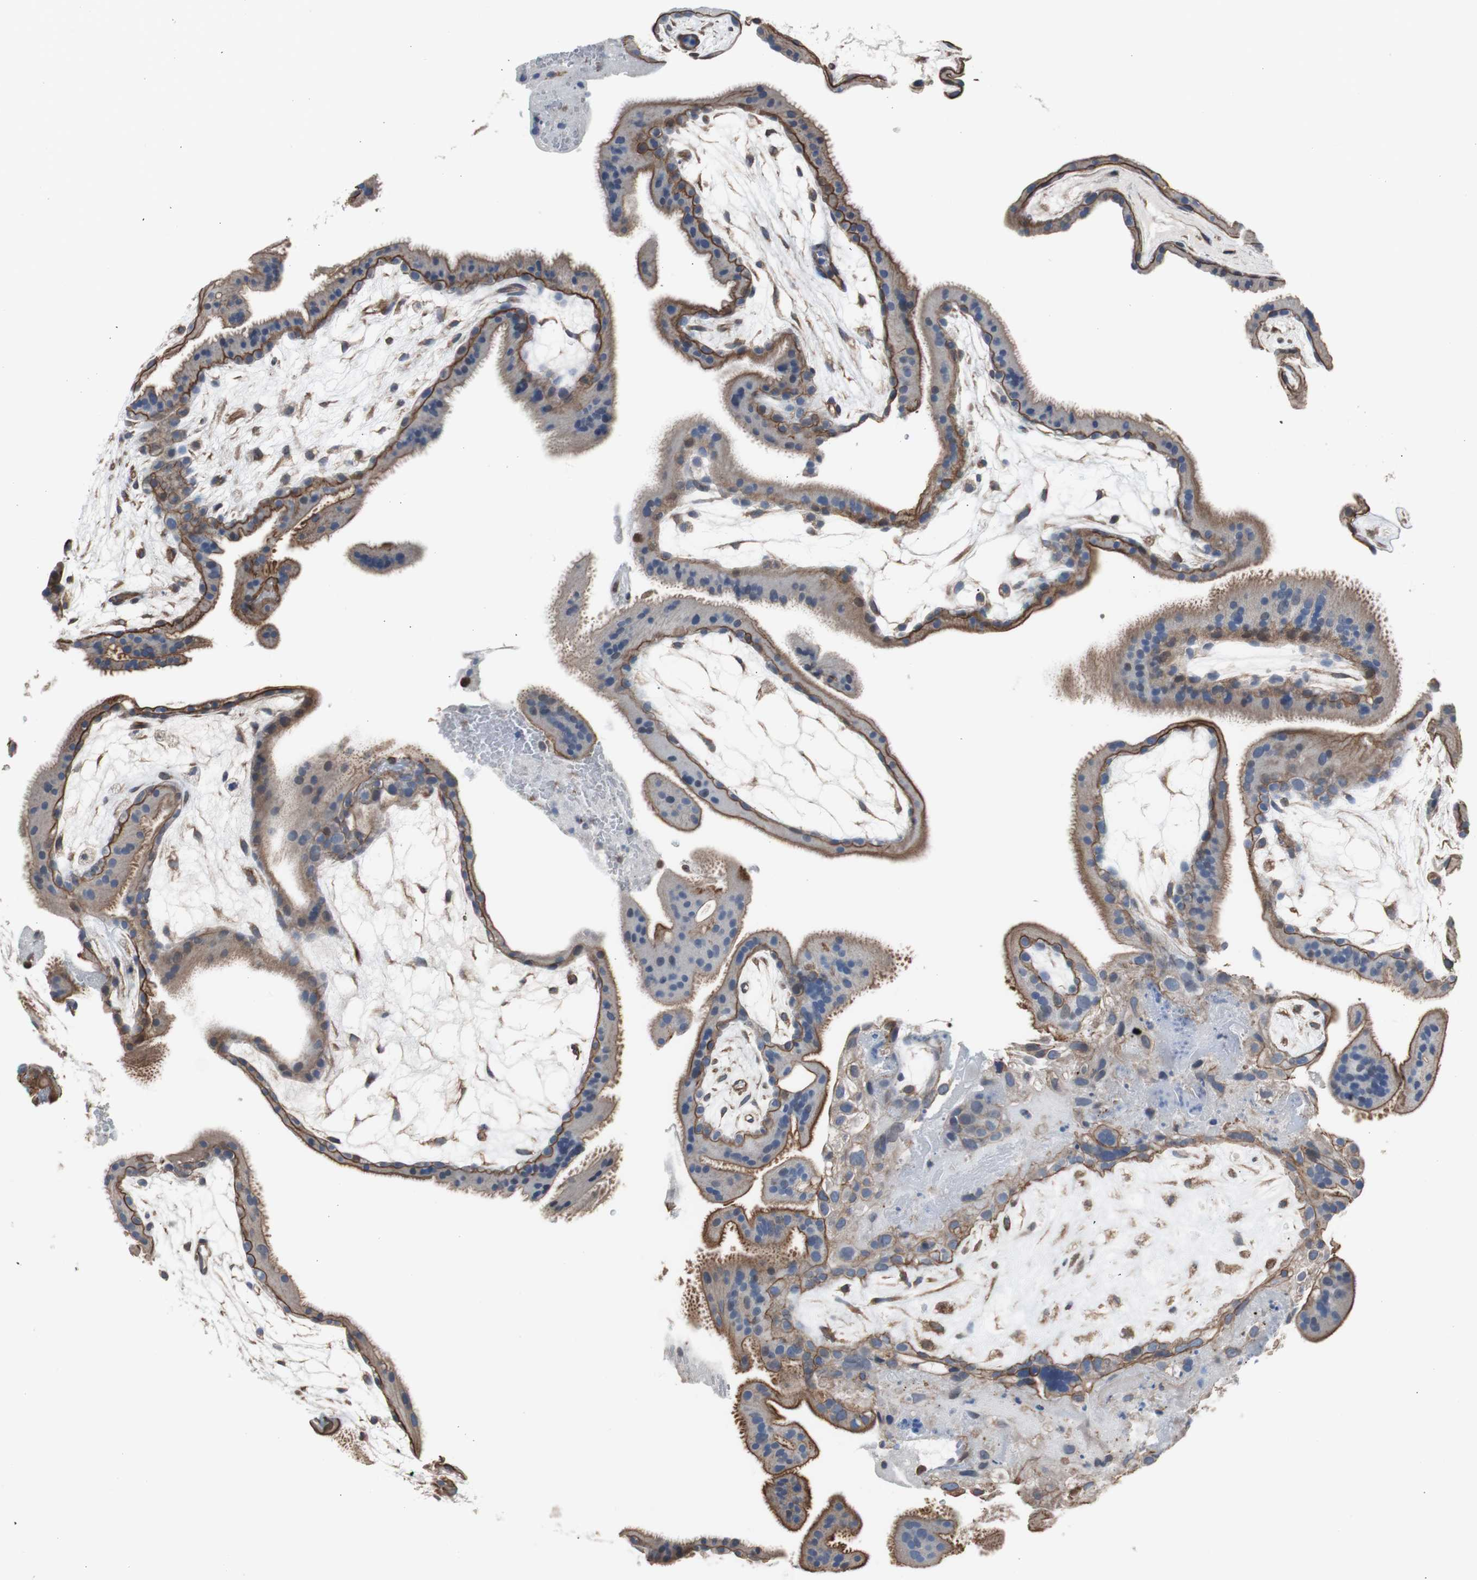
{"staining": {"intensity": "strong", "quantity": ">75%", "location": "cytoplasmic/membranous"}, "tissue": "placenta", "cell_type": "Trophoblastic cells", "image_type": "normal", "snomed": [{"axis": "morphology", "description": "Normal tissue, NOS"}, {"axis": "topography", "description": "Placenta"}], "caption": "A high-resolution micrograph shows IHC staining of normal placenta, which demonstrates strong cytoplasmic/membranous staining in approximately >75% of trophoblastic cells. (brown staining indicates protein expression, while blue staining denotes nuclei).", "gene": "KIF3B", "patient": {"sex": "female", "age": 19}}